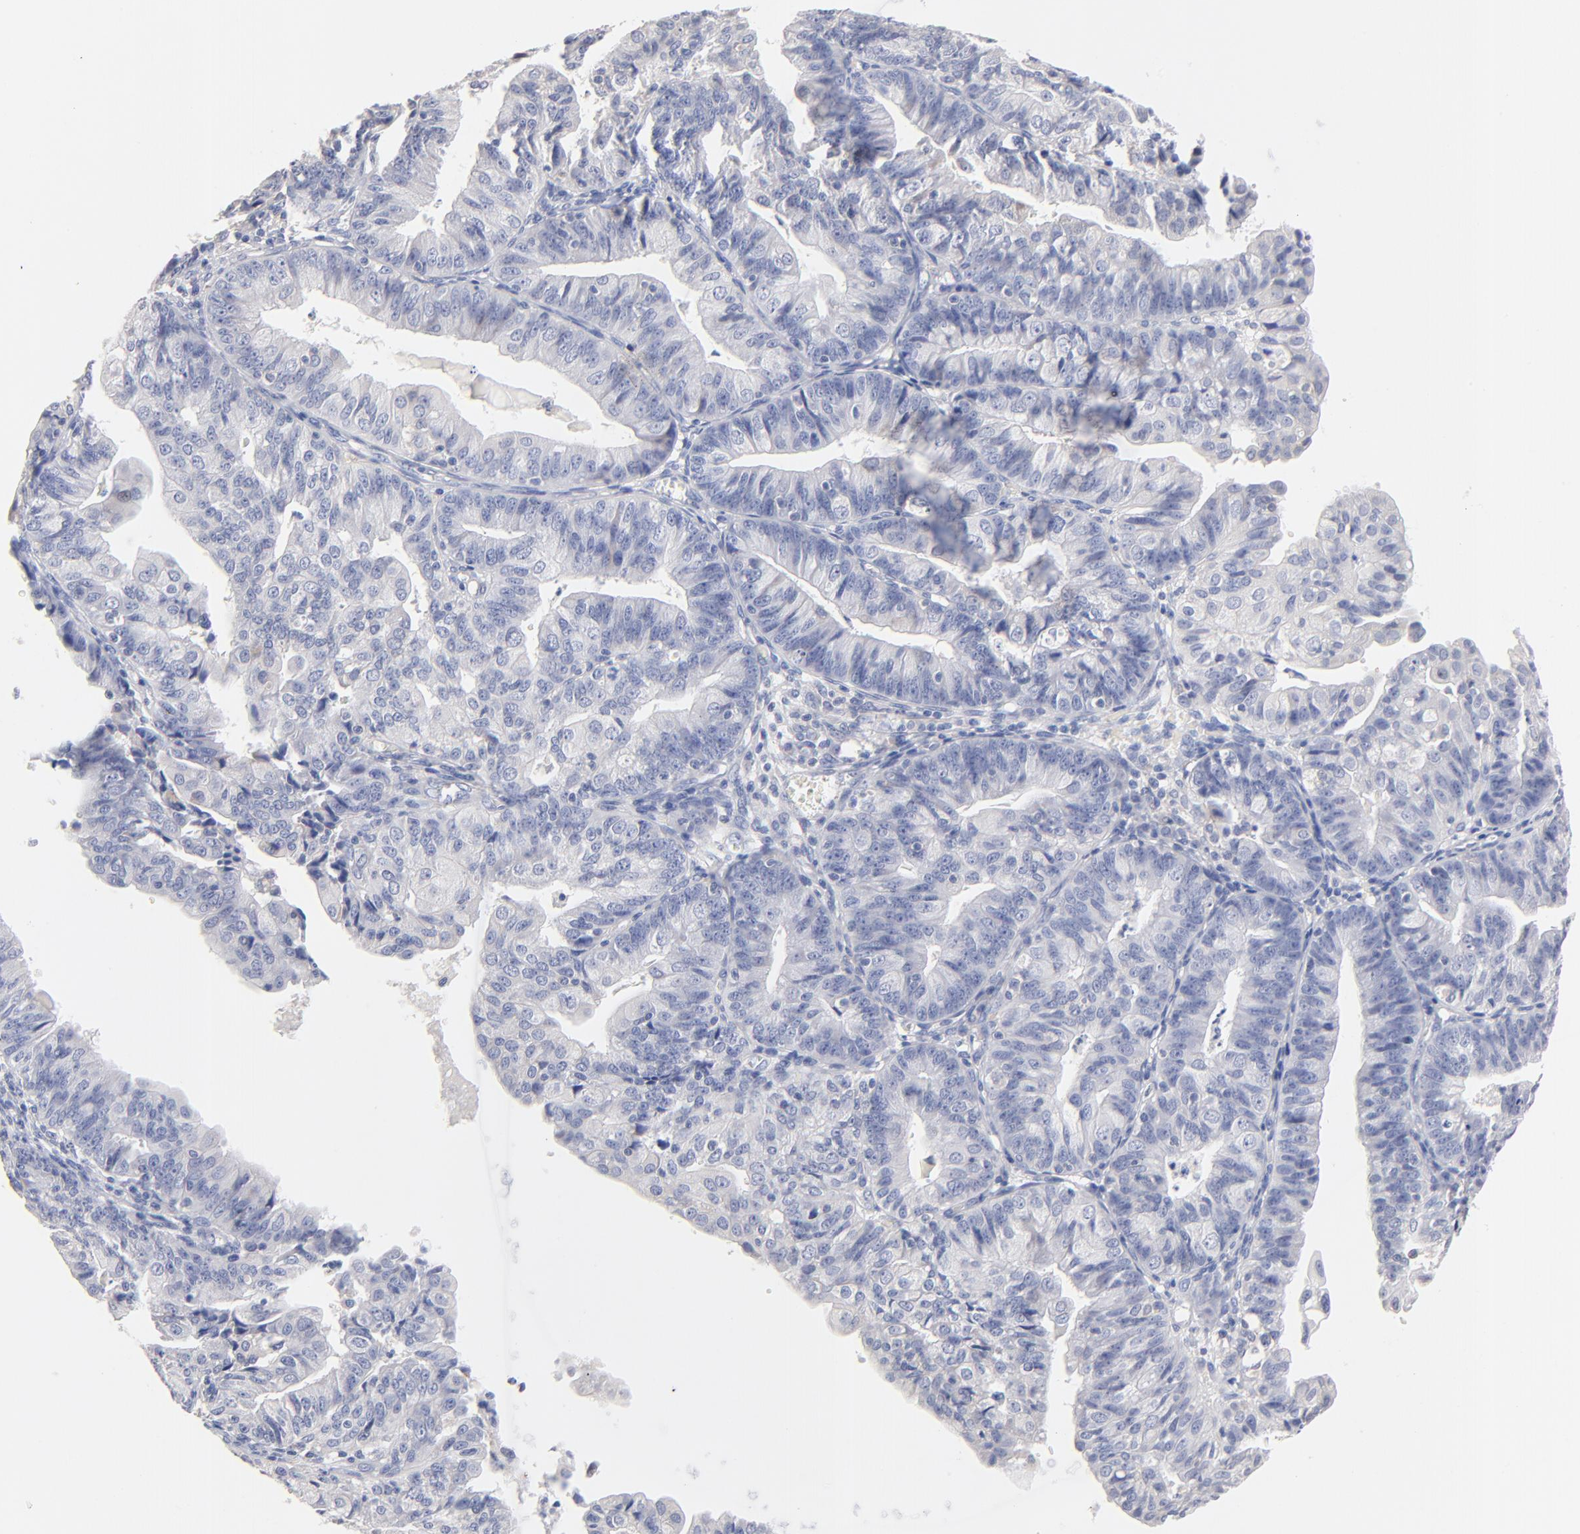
{"staining": {"intensity": "negative", "quantity": "none", "location": "none"}, "tissue": "endometrial cancer", "cell_type": "Tumor cells", "image_type": "cancer", "snomed": [{"axis": "morphology", "description": "Adenocarcinoma, NOS"}, {"axis": "topography", "description": "Endometrium"}], "caption": "Immunohistochemistry of human adenocarcinoma (endometrial) reveals no expression in tumor cells. (Immunohistochemistry, brightfield microscopy, high magnification).", "gene": "ITGA8", "patient": {"sex": "female", "age": 56}}